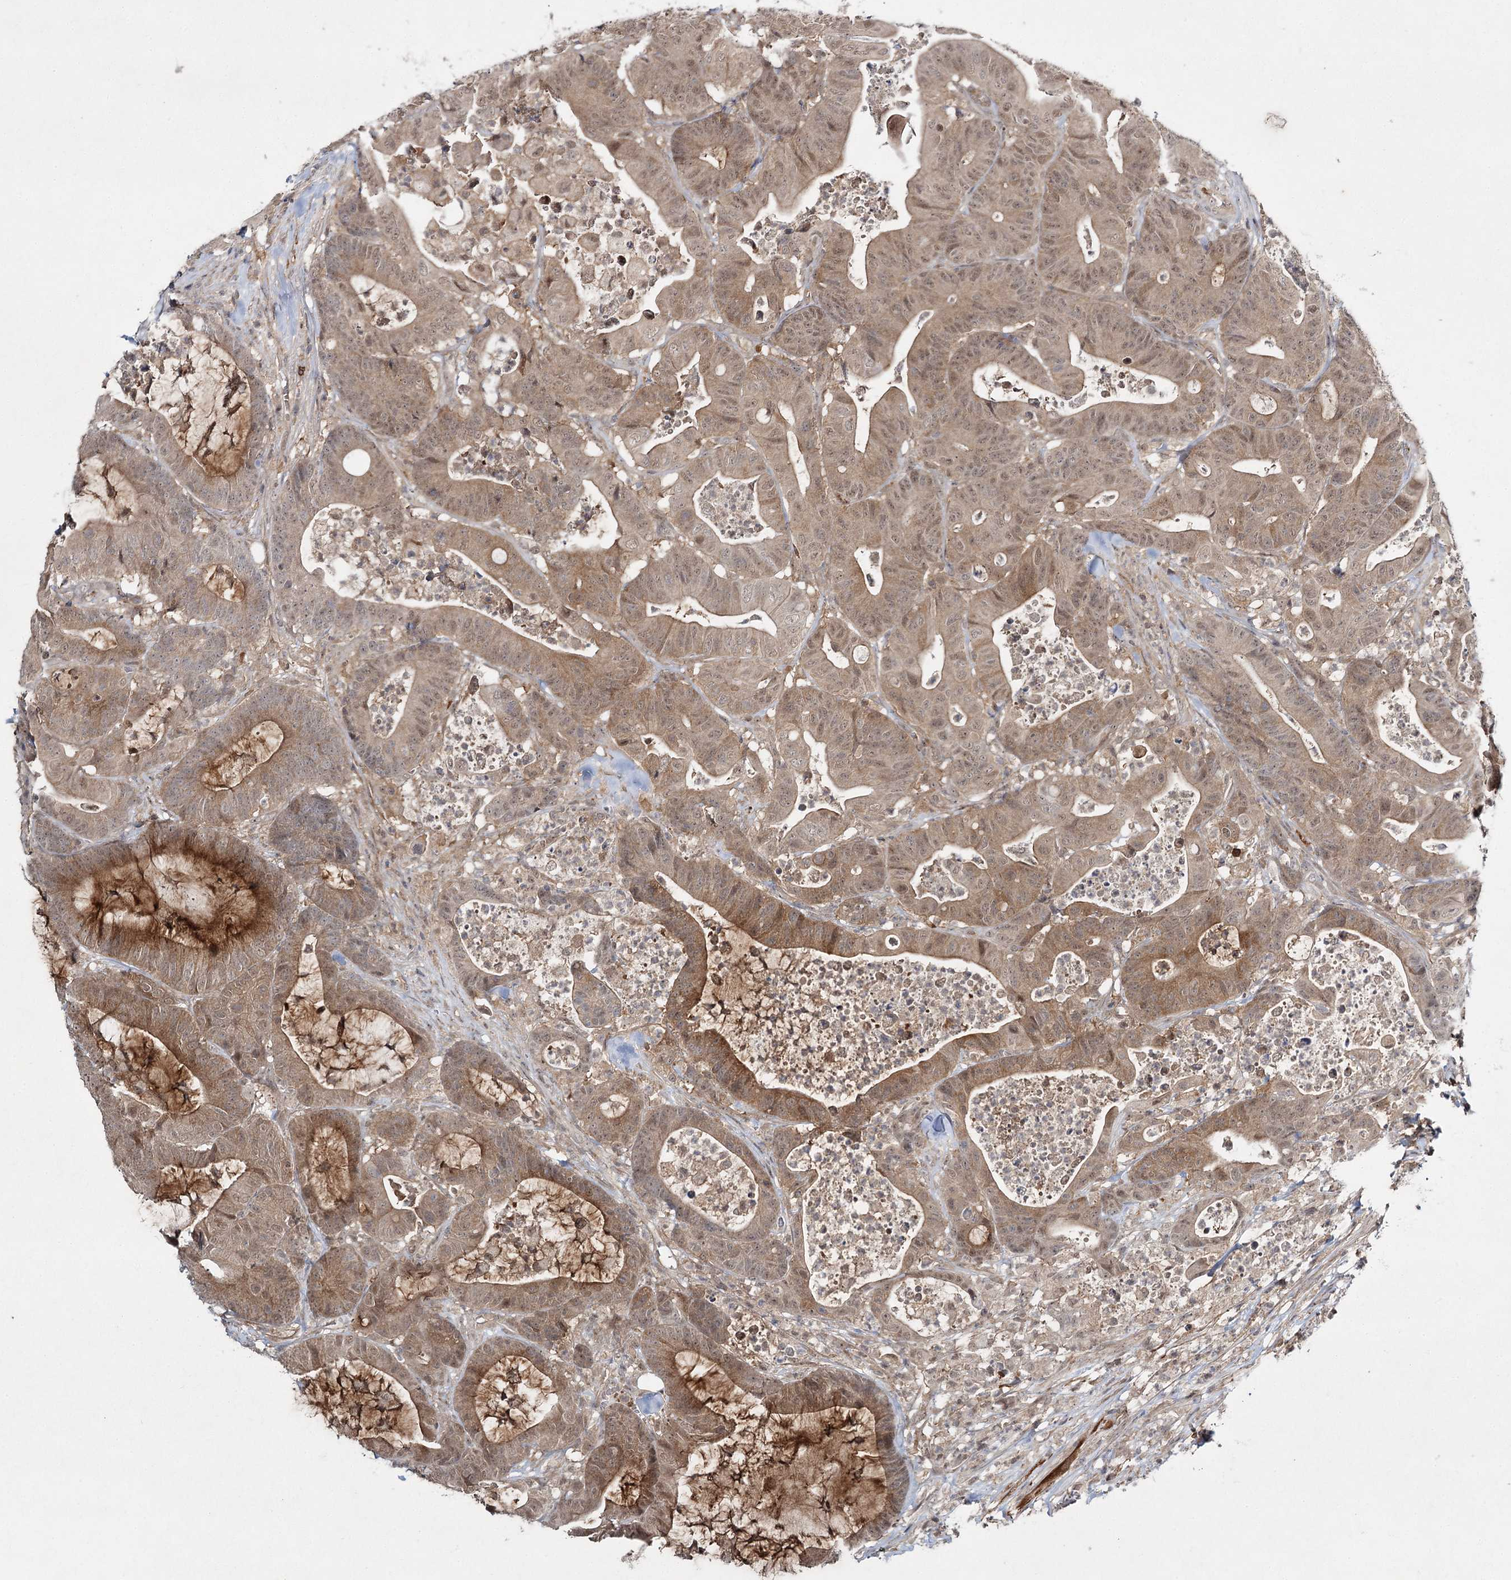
{"staining": {"intensity": "moderate", "quantity": ">75%", "location": "cytoplasmic/membranous,nuclear"}, "tissue": "colorectal cancer", "cell_type": "Tumor cells", "image_type": "cancer", "snomed": [{"axis": "morphology", "description": "Adenocarcinoma, NOS"}, {"axis": "topography", "description": "Colon"}], "caption": "Immunohistochemistry (IHC) of colorectal cancer (adenocarcinoma) displays medium levels of moderate cytoplasmic/membranous and nuclear staining in about >75% of tumor cells.", "gene": "WDR44", "patient": {"sex": "female", "age": 84}}